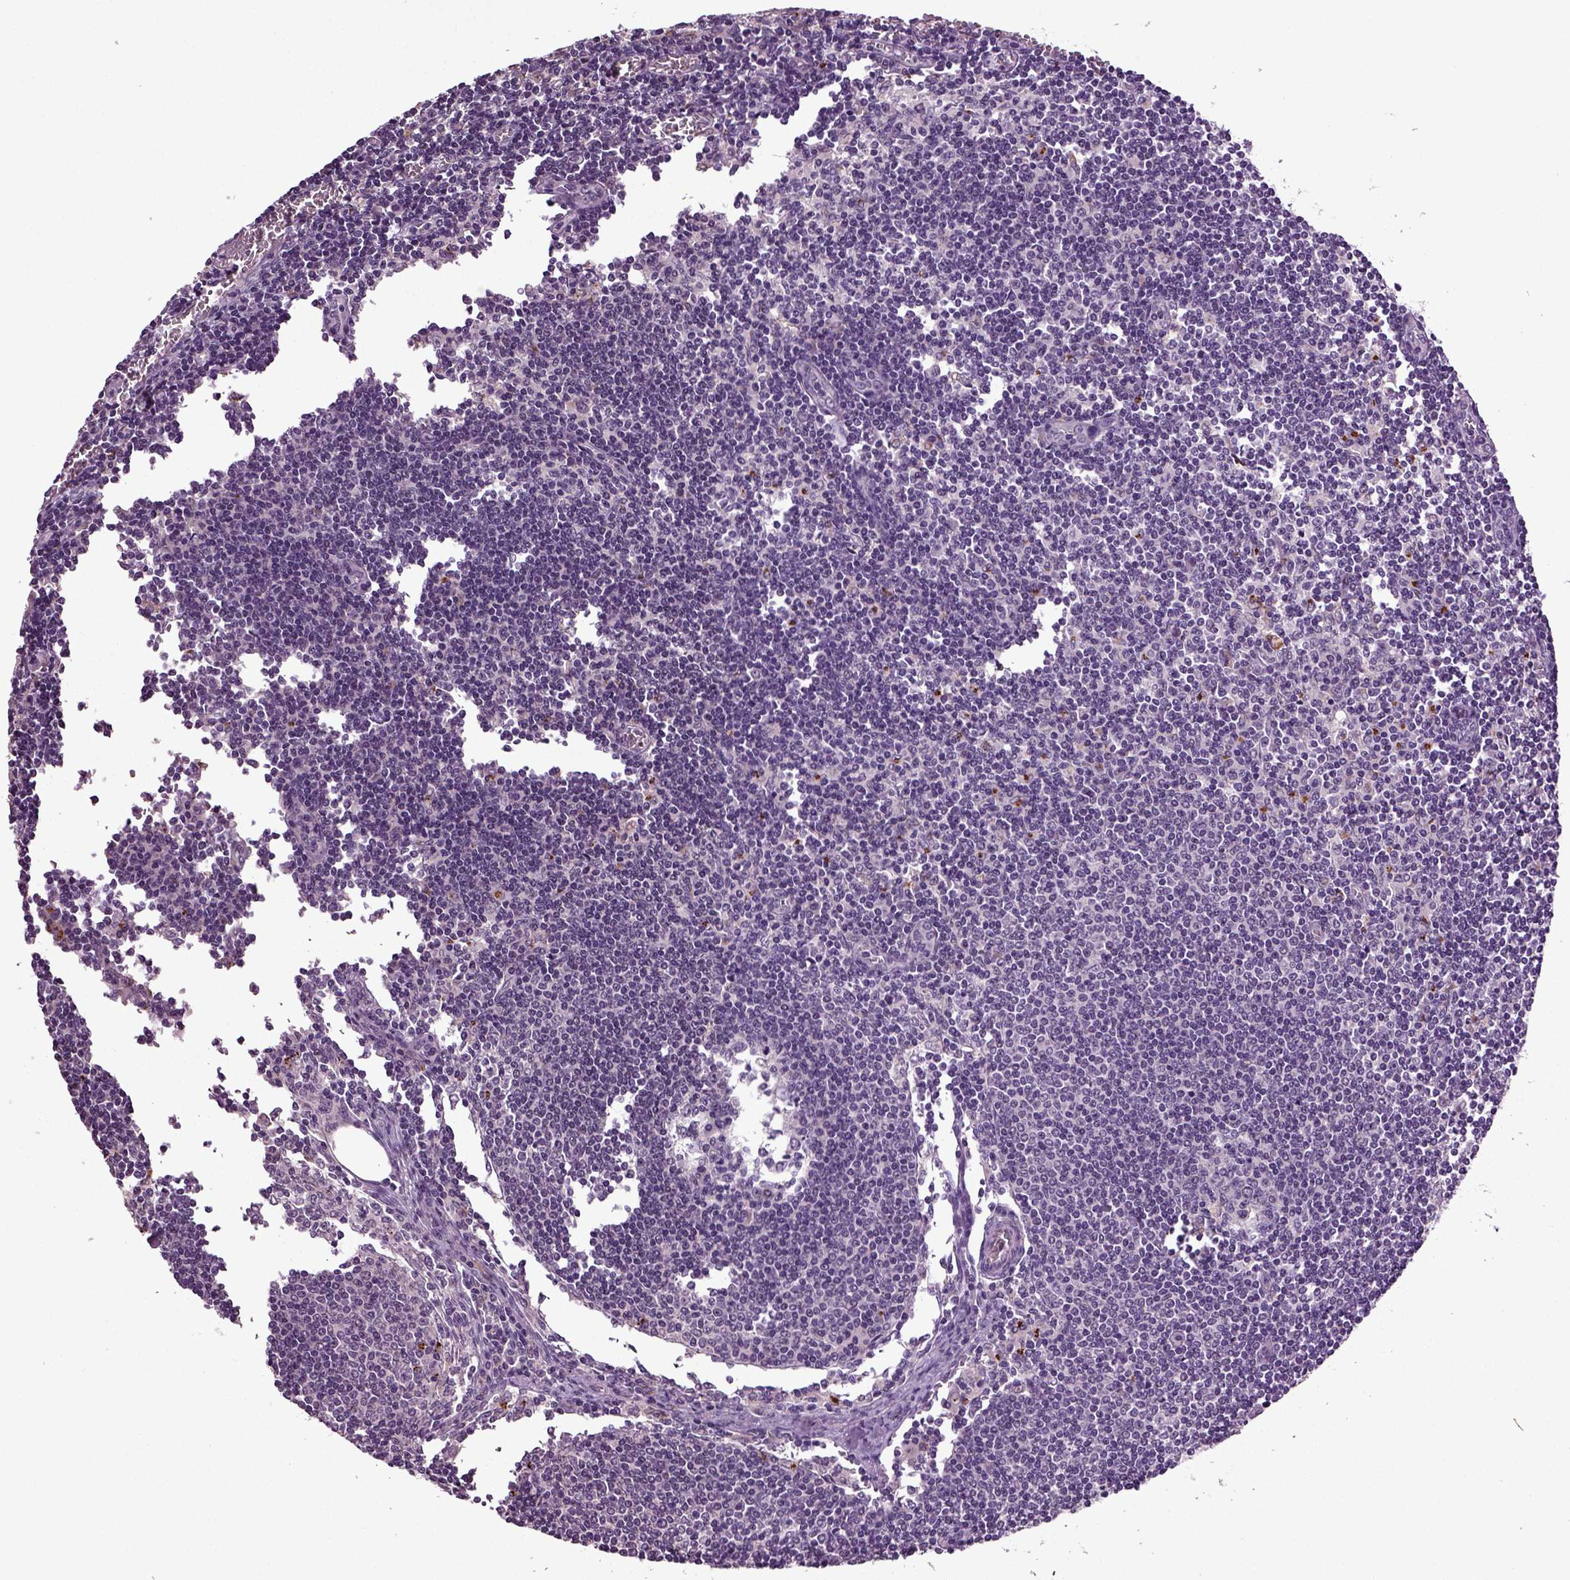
{"staining": {"intensity": "negative", "quantity": "none", "location": "none"}, "tissue": "lymph node", "cell_type": "Germinal center cells", "image_type": "normal", "snomed": [{"axis": "morphology", "description": "Normal tissue, NOS"}, {"axis": "topography", "description": "Lymph node"}], "caption": "Protein analysis of normal lymph node exhibits no significant staining in germinal center cells.", "gene": "SLC17A6", "patient": {"sex": "male", "age": 59}}